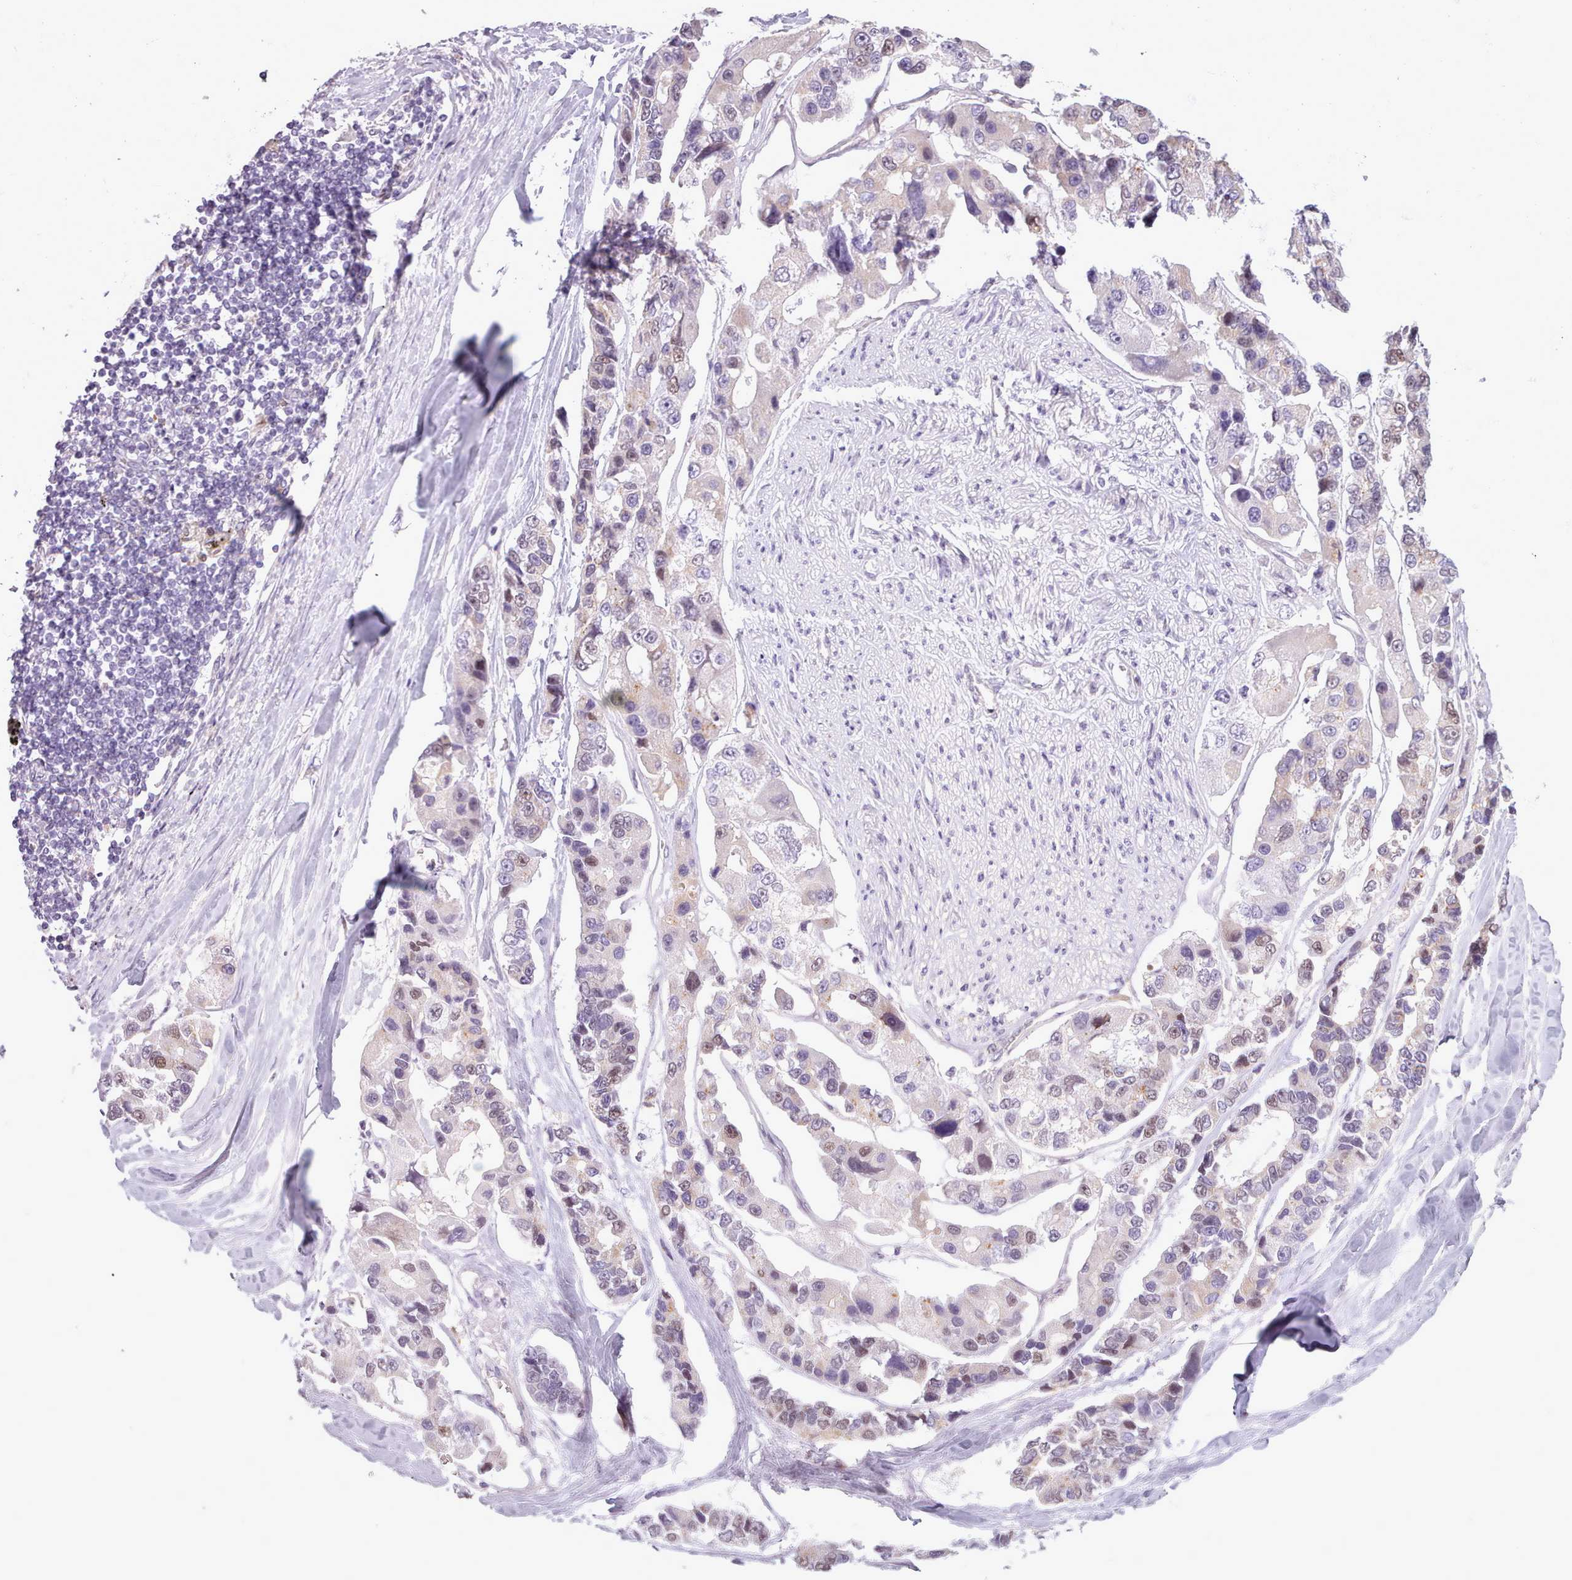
{"staining": {"intensity": "weak", "quantity": "25%-75%", "location": "nuclear"}, "tissue": "lung cancer", "cell_type": "Tumor cells", "image_type": "cancer", "snomed": [{"axis": "morphology", "description": "Adenocarcinoma, NOS"}, {"axis": "topography", "description": "Lung"}], "caption": "Protein expression analysis of human adenocarcinoma (lung) reveals weak nuclear positivity in about 25%-75% of tumor cells.", "gene": "SLURP1", "patient": {"sex": "female", "age": 54}}